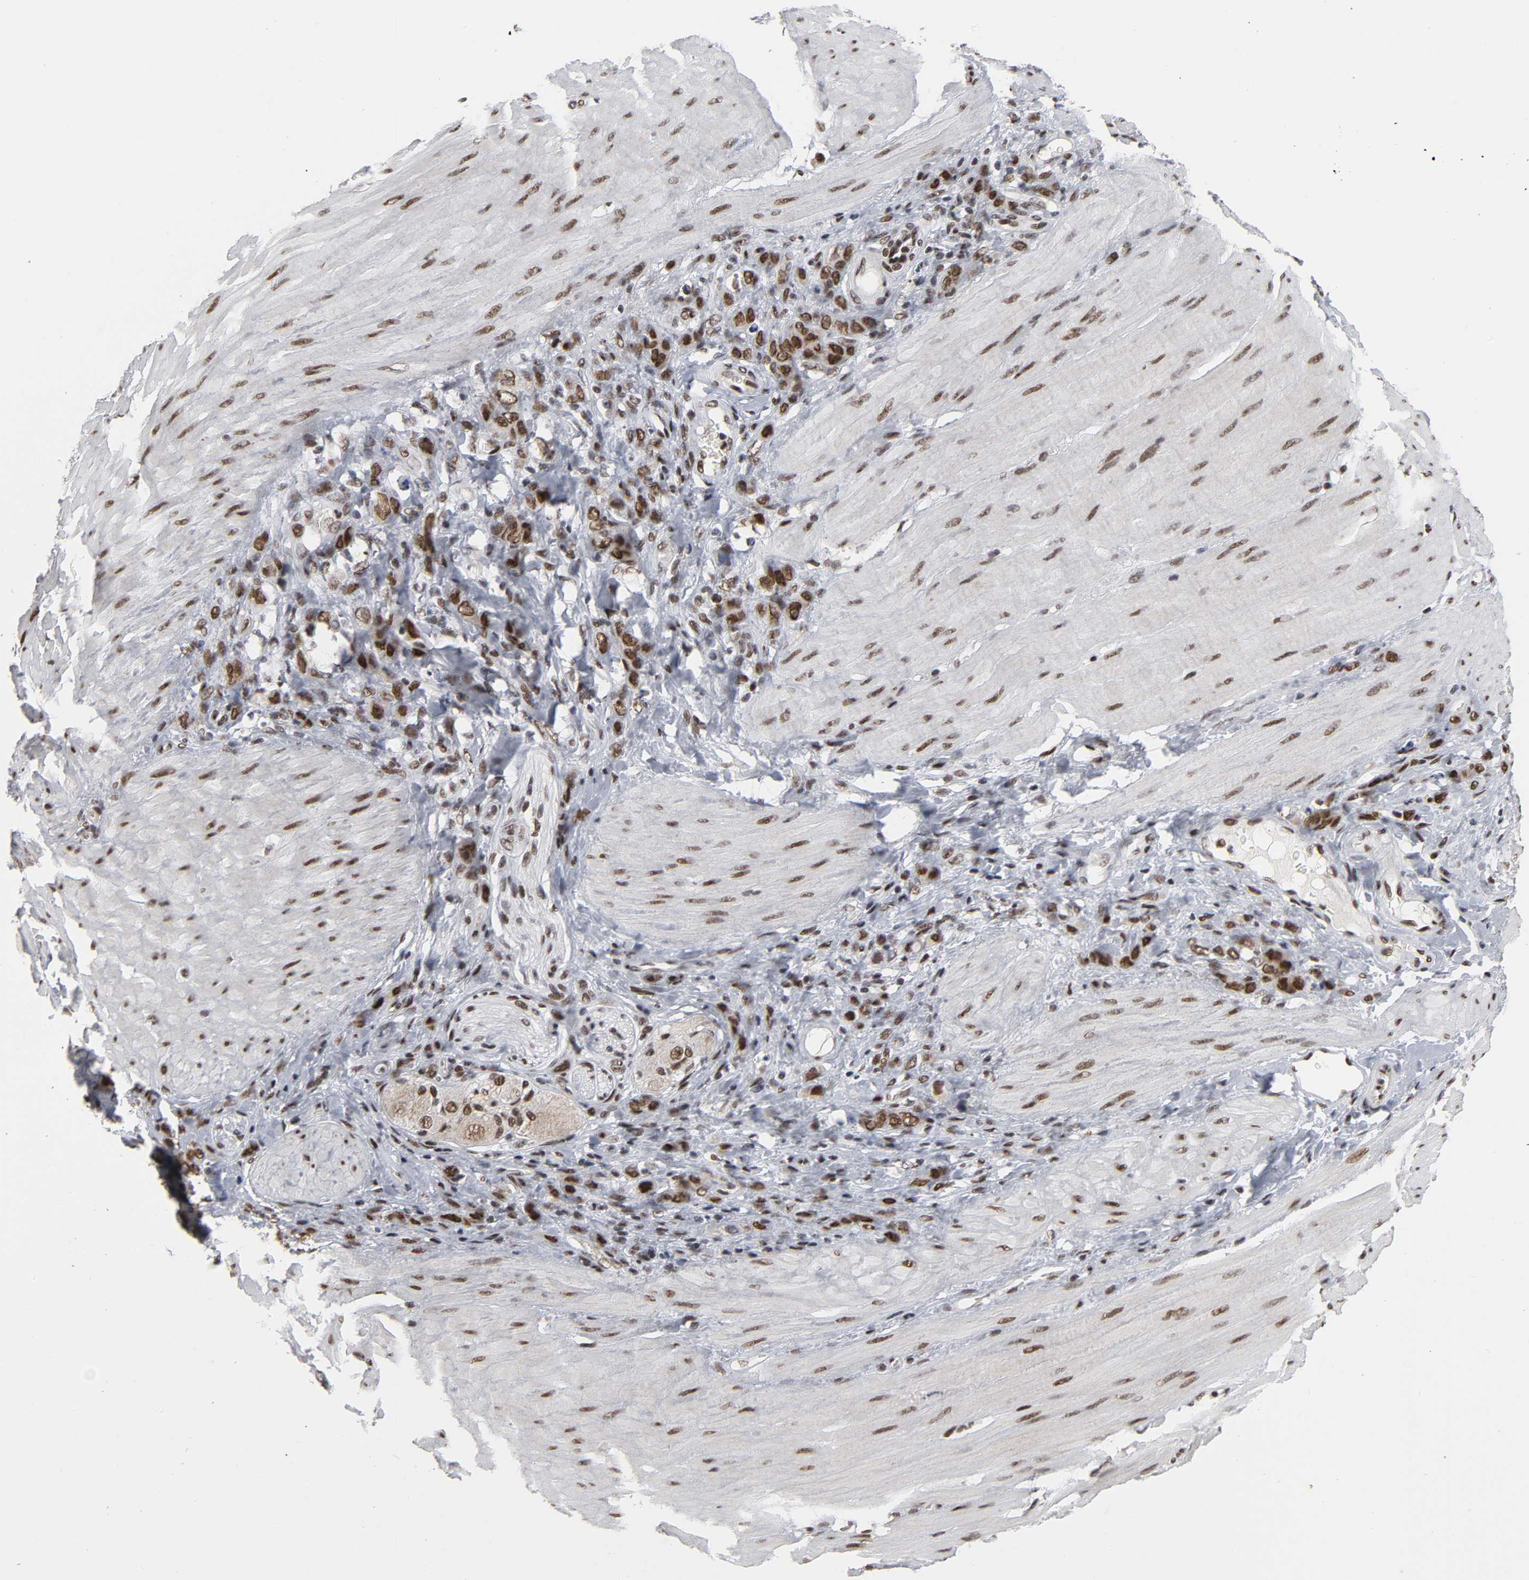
{"staining": {"intensity": "strong", "quantity": ">75%", "location": "nuclear"}, "tissue": "stomach cancer", "cell_type": "Tumor cells", "image_type": "cancer", "snomed": [{"axis": "morphology", "description": "Normal tissue, NOS"}, {"axis": "morphology", "description": "Adenocarcinoma, NOS"}, {"axis": "topography", "description": "Stomach"}], "caption": "IHC photomicrograph of stomach cancer (adenocarcinoma) stained for a protein (brown), which reveals high levels of strong nuclear positivity in approximately >75% of tumor cells.", "gene": "CREBBP", "patient": {"sex": "male", "age": 82}}